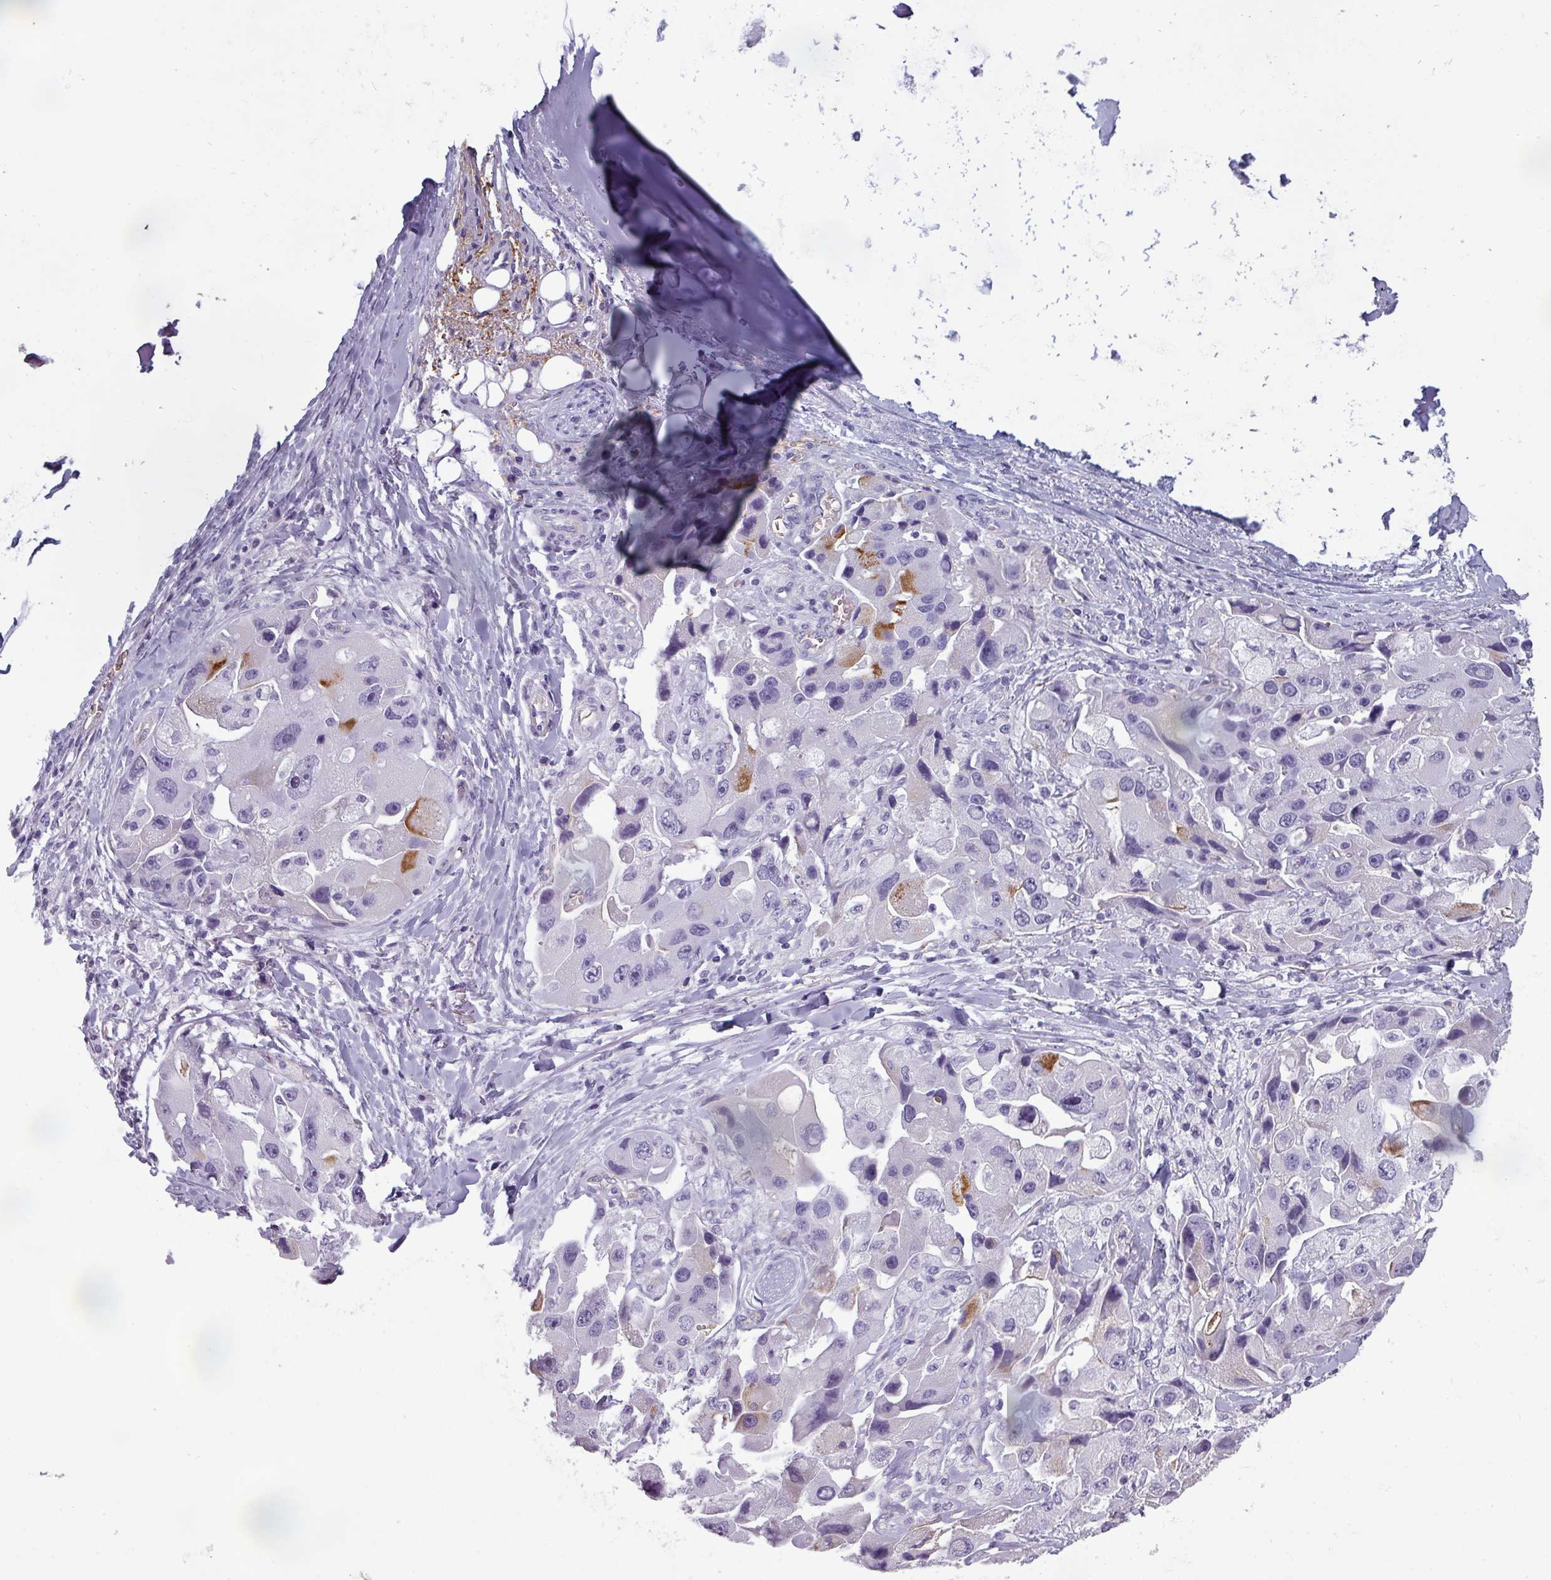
{"staining": {"intensity": "moderate", "quantity": "<25%", "location": "cytoplasmic/membranous"}, "tissue": "lung cancer", "cell_type": "Tumor cells", "image_type": "cancer", "snomed": [{"axis": "morphology", "description": "Adenocarcinoma, NOS"}, {"axis": "topography", "description": "Lung"}], "caption": "A brown stain shows moderate cytoplasmic/membranous staining of a protein in human adenocarcinoma (lung) tumor cells.", "gene": "AREL1", "patient": {"sex": "female", "age": 54}}